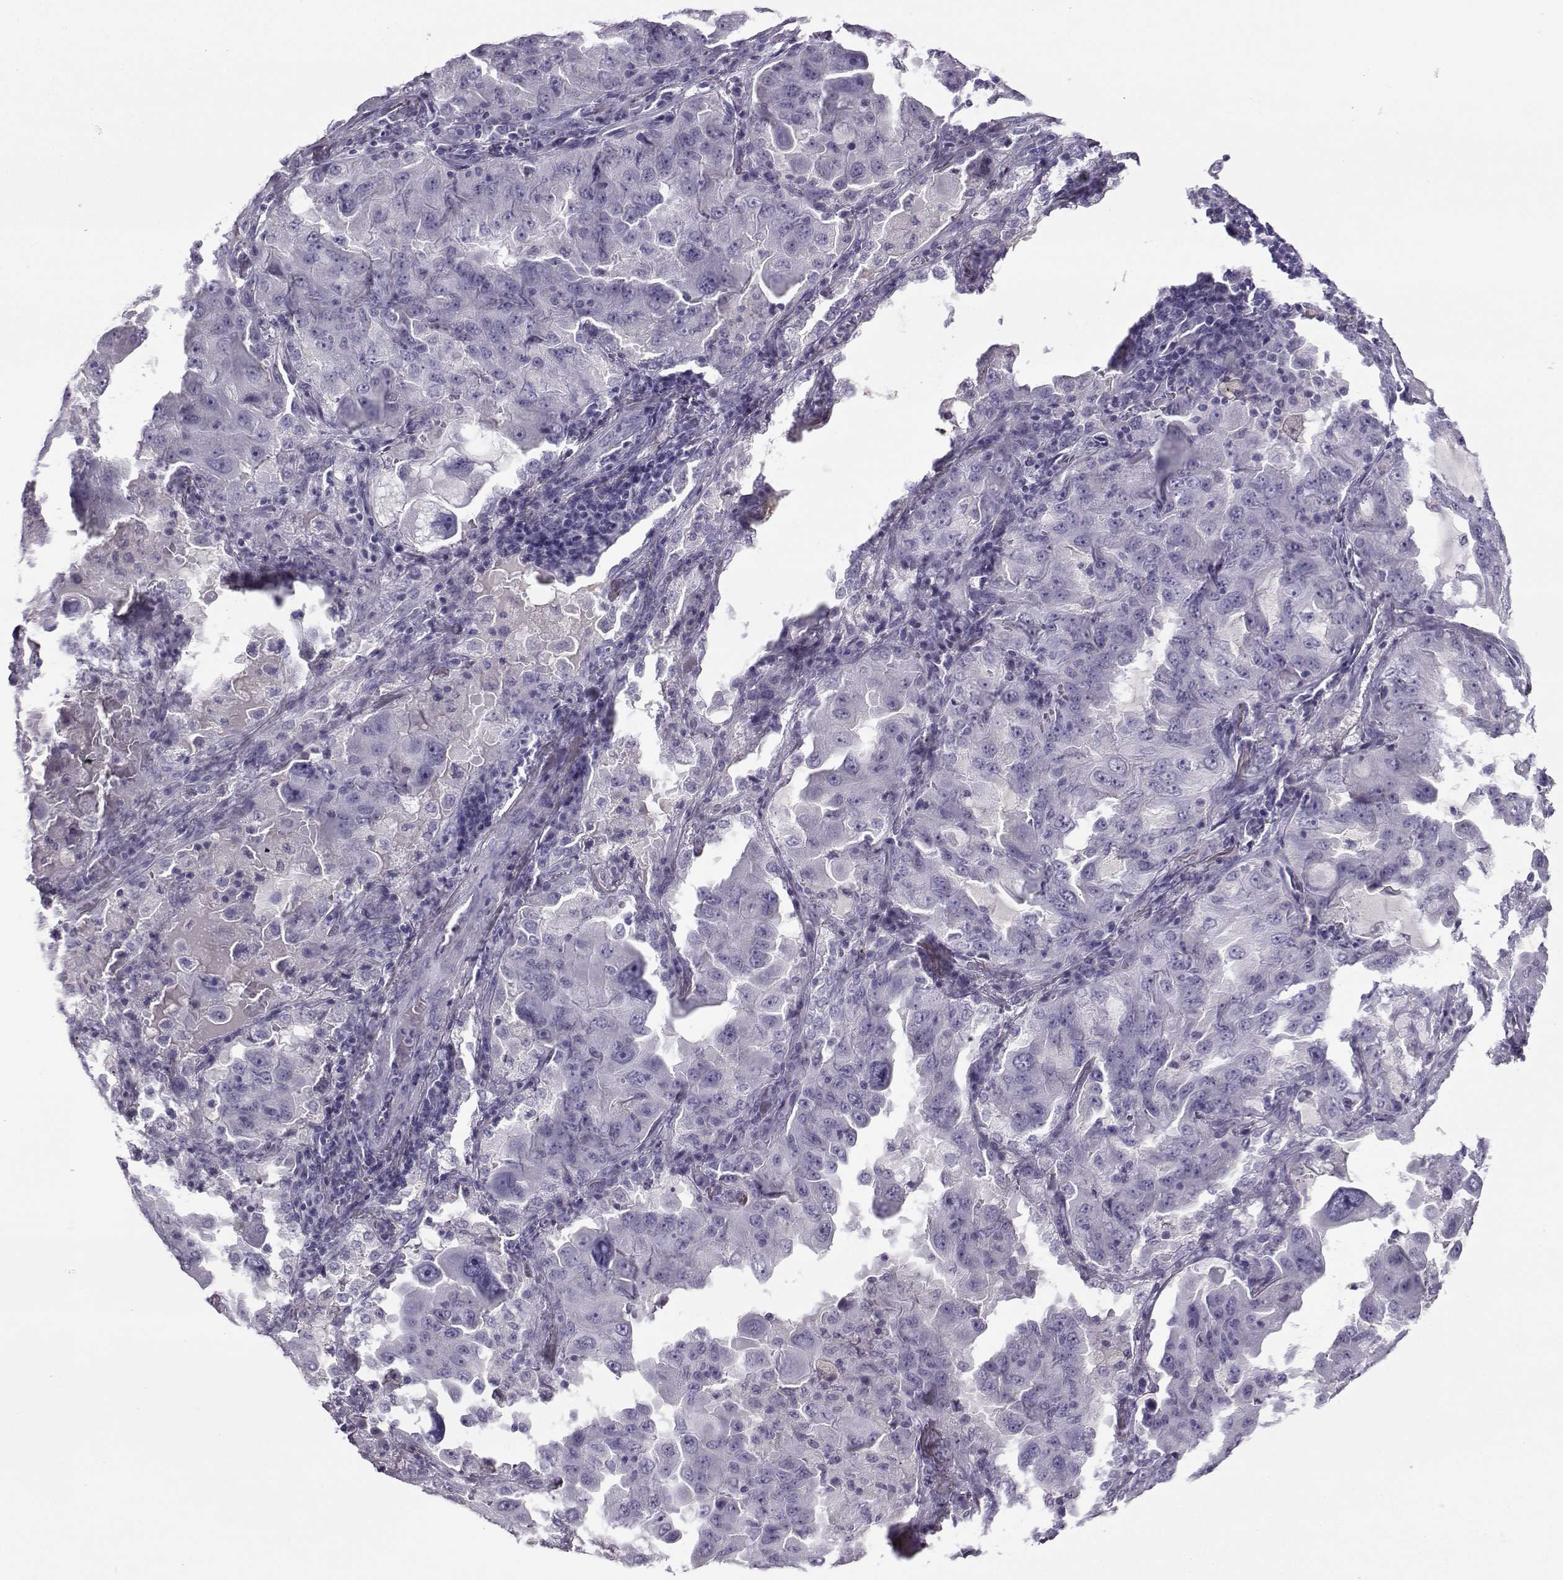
{"staining": {"intensity": "negative", "quantity": "none", "location": "none"}, "tissue": "lung cancer", "cell_type": "Tumor cells", "image_type": "cancer", "snomed": [{"axis": "morphology", "description": "Adenocarcinoma, NOS"}, {"axis": "topography", "description": "Lung"}], "caption": "The micrograph shows no staining of tumor cells in lung adenocarcinoma. (DAB (3,3'-diaminobenzidine) immunohistochemistry visualized using brightfield microscopy, high magnification).", "gene": "ARMC2", "patient": {"sex": "female", "age": 61}}